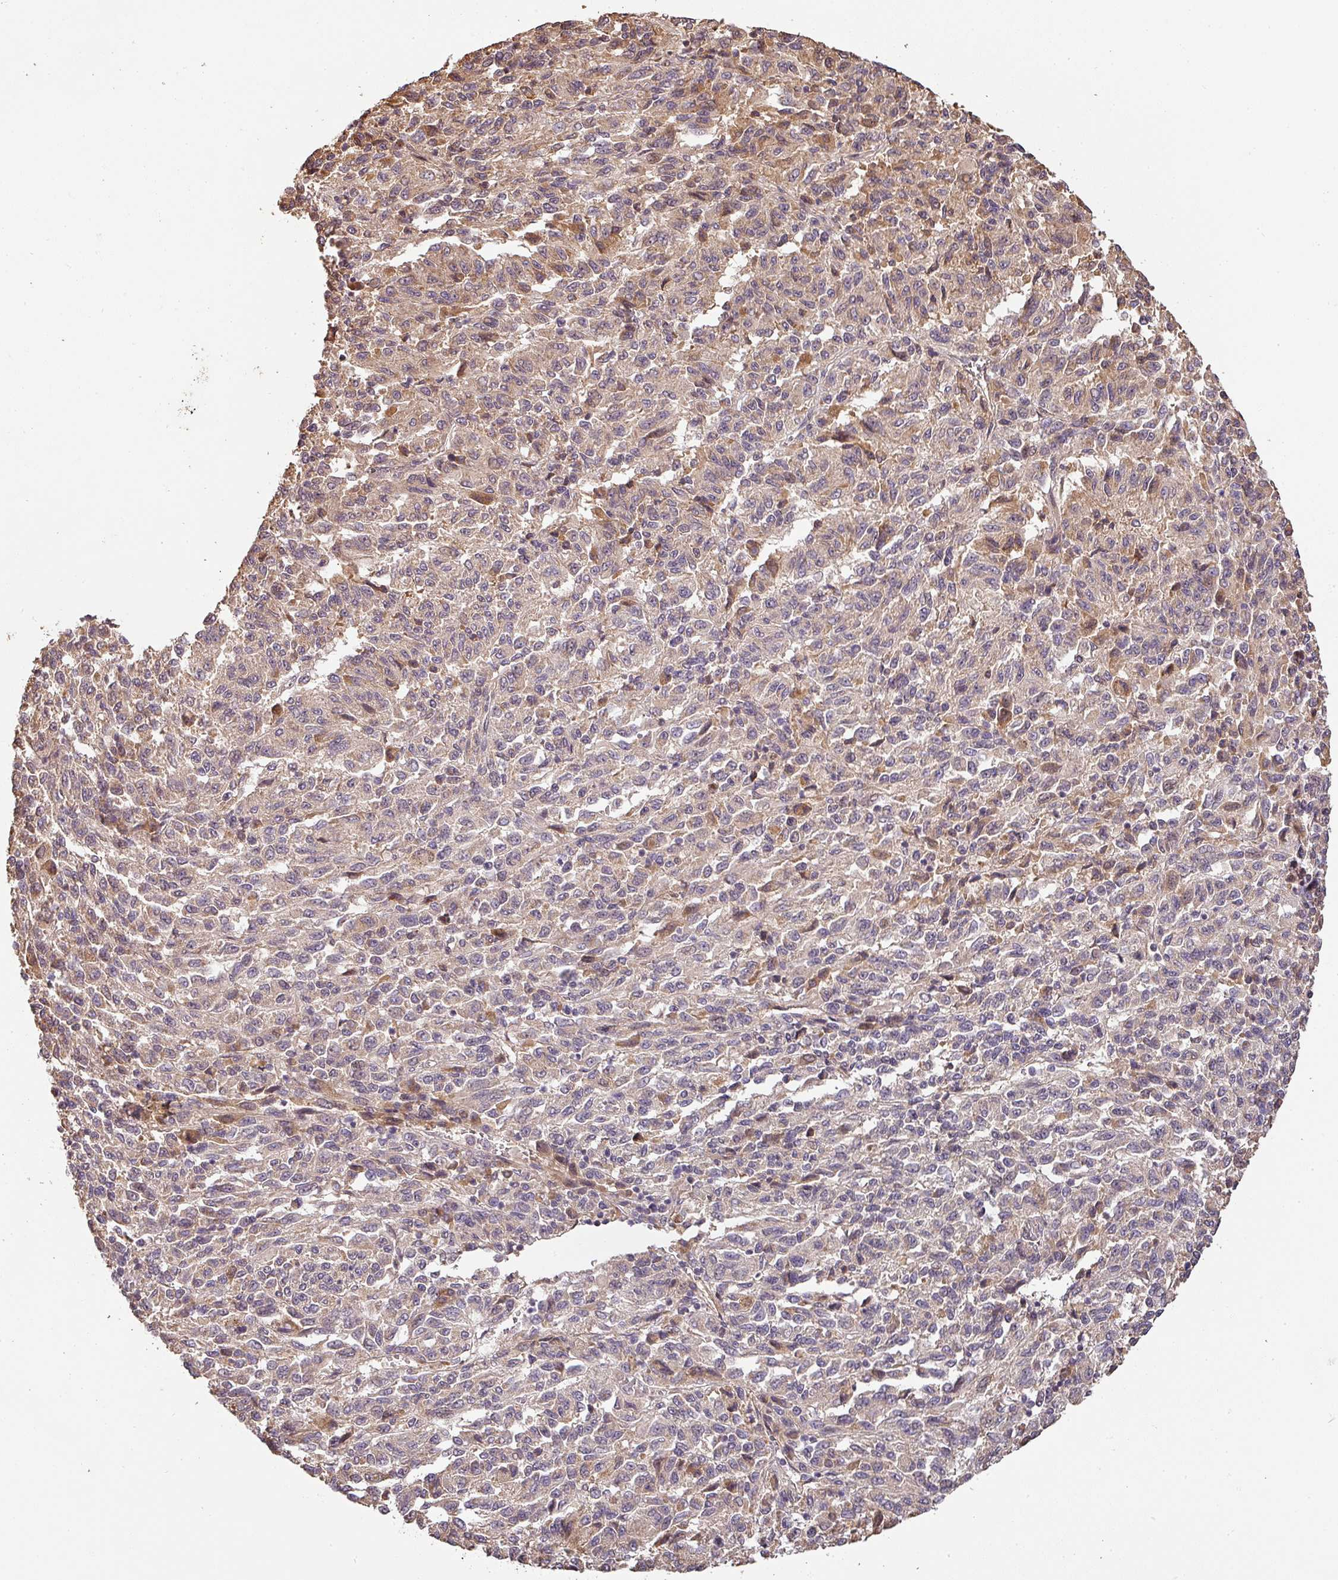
{"staining": {"intensity": "weak", "quantity": "<25%", "location": "cytoplasmic/membranous"}, "tissue": "melanoma", "cell_type": "Tumor cells", "image_type": "cancer", "snomed": [{"axis": "morphology", "description": "Malignant melanoma, Metastatic site"}, {"axis": "topography", "description": "Lung"}], "caption": "Tumor cells show no significant positivity in melanoma. Brightfield microscopy of immunohistochemistry stained with DAB (brown) and hematoxylin (blue), captured at high magnification.", "gene": "BPIFB3", "patient": {"sex": "male", "age": 64}}